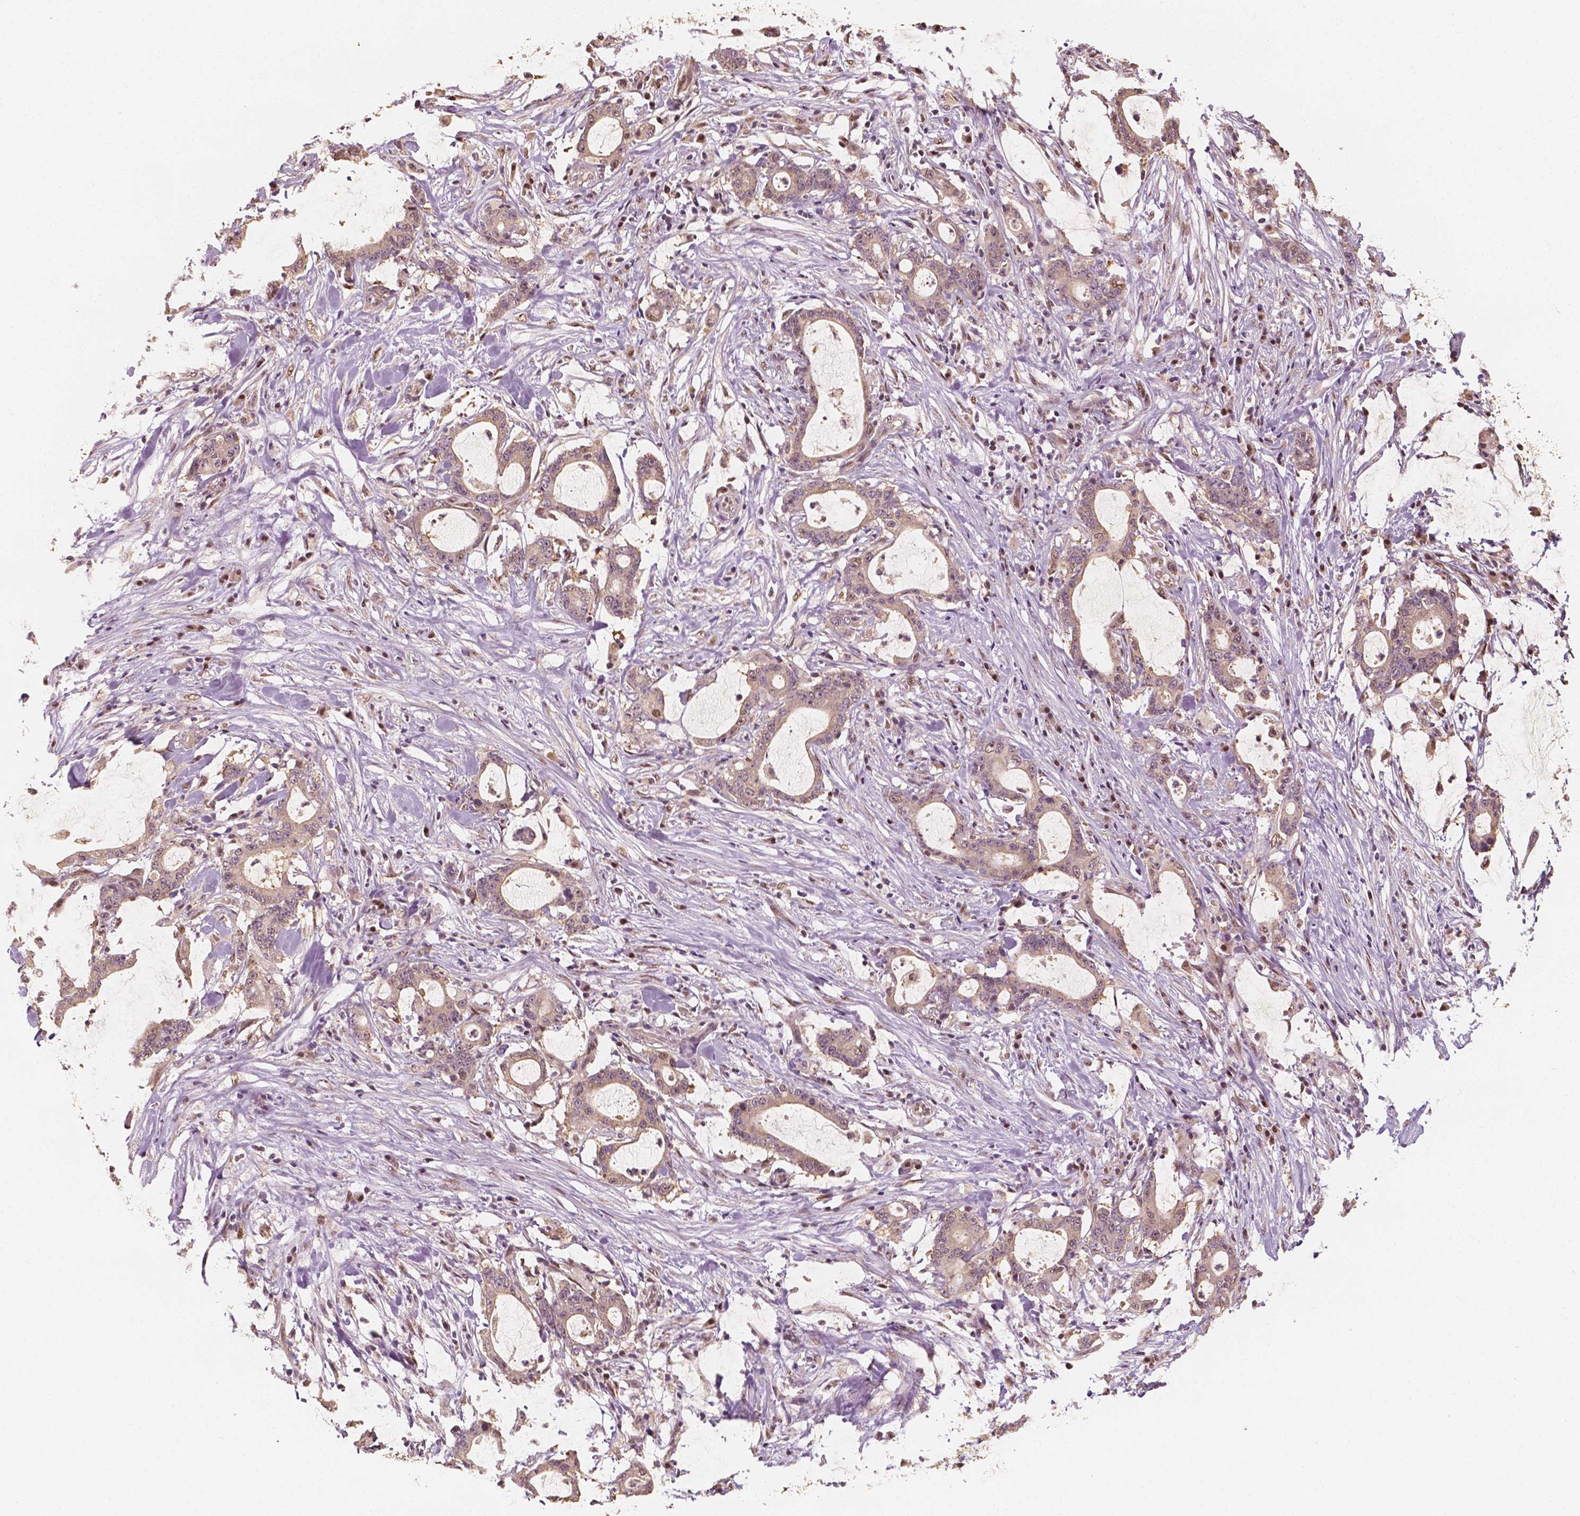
{"staining": {"intensity": "weak", "quantity": "<25%", "location": "nuclear"}, "tissue": "stomach cancer", "cell_type": "Tumor cells", "image_type": "cancer", "snomed": [{"axis": "morphology", "description": "Adenocarcinoma, NOS"}, {"axis": "topography", "description": "Stomach, upper"}], "caption": "DAB (3,3'-diaminobenzidine) immunohistochemical staining of stomach cancer shows no significant expression in tumor cells. The staining was performed using DAB to visualize the protein expression in brown, while the nuclei were stained in blue with hematoxylin (Magnification: 20x).", "gene": "TBC1D17", "patient": {"sex": "male", "age": 68}}